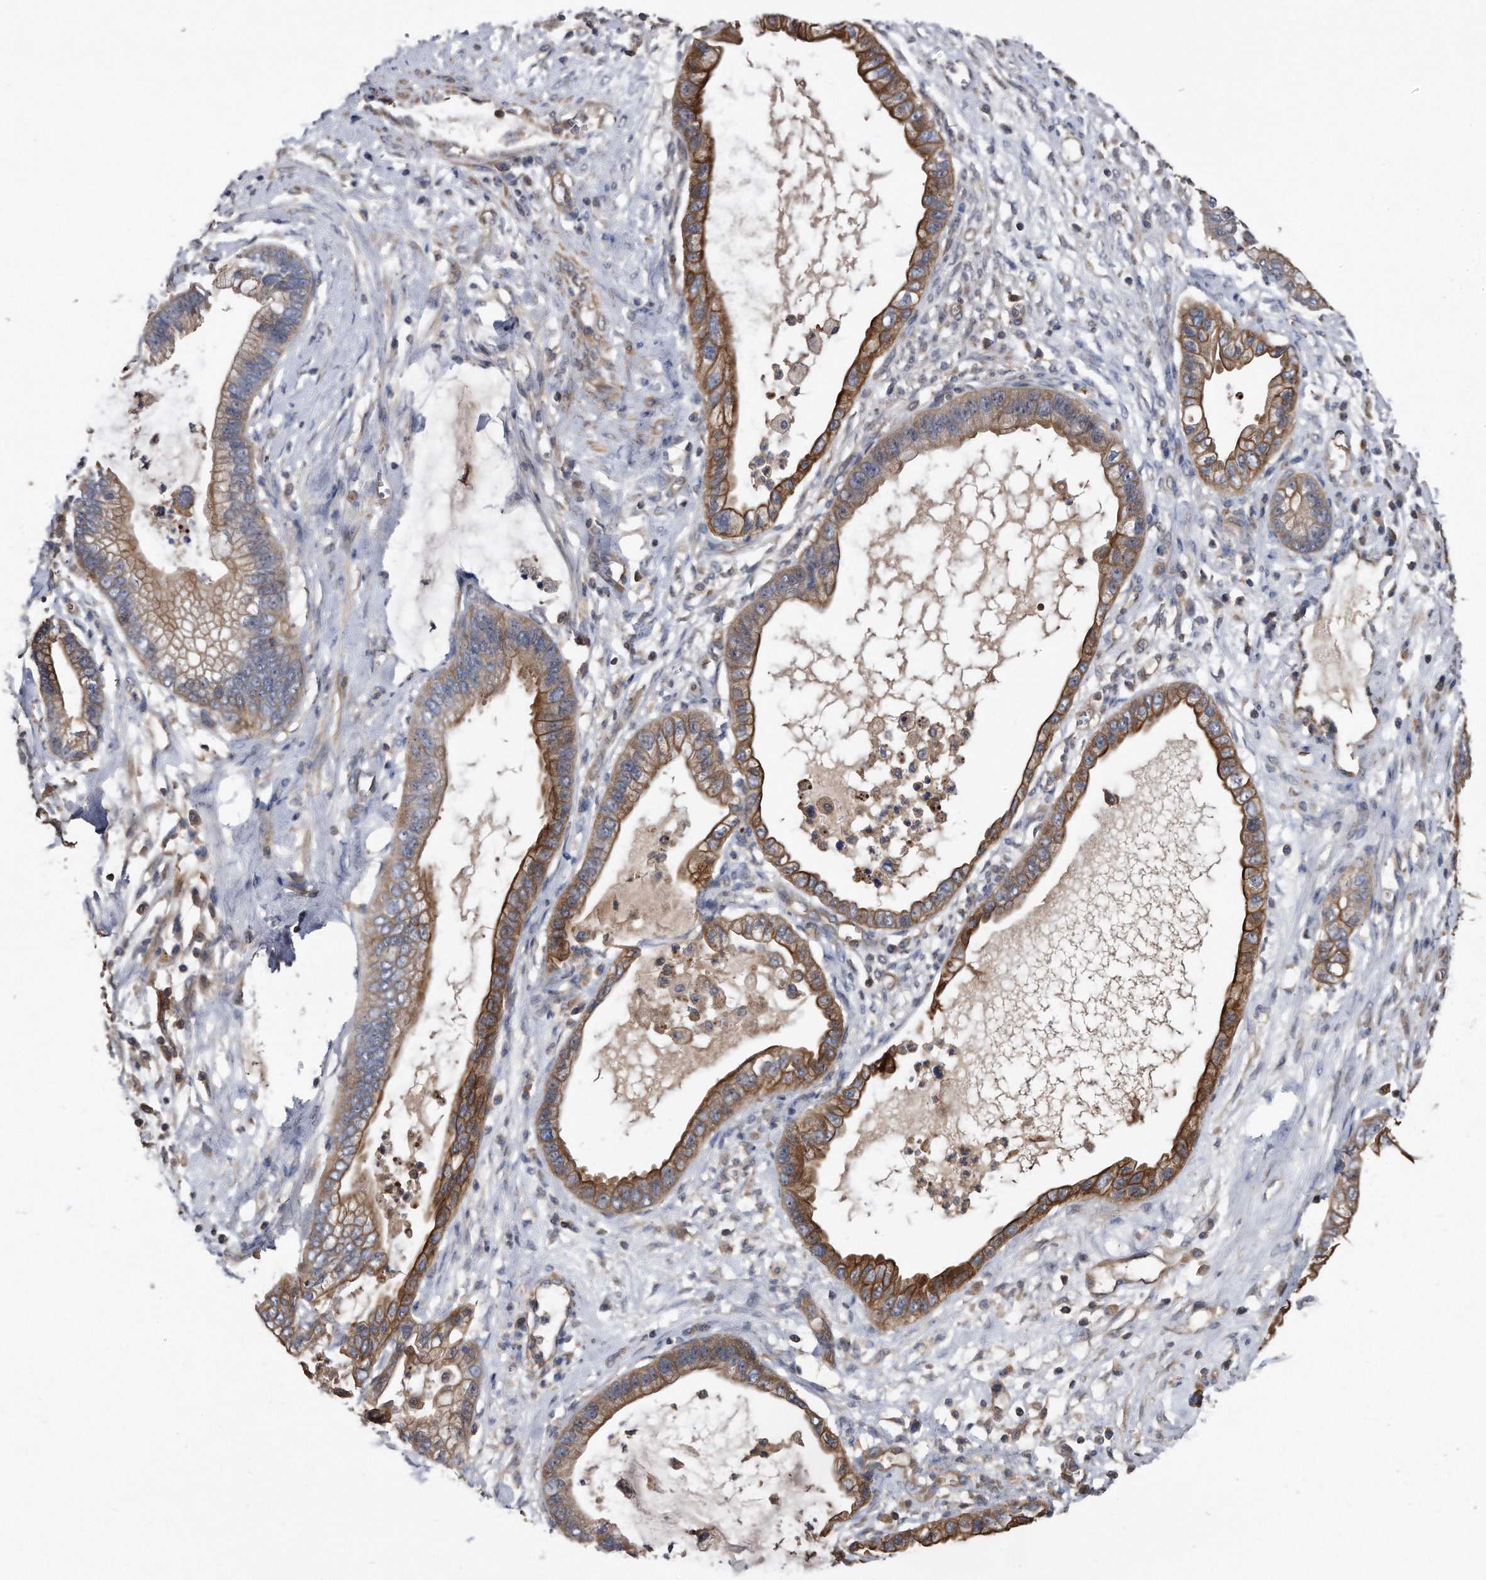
{"staining": {"intensity": "moderate", "quantity": "25%-75%", "location": "cytoplasmic/membranous"}, "tissue": "cervical cancer", "cell_type": "Tumor cells", "image_type": "cancer", "snomed": [{"axis": "morphology", "description": "Adenocarcinoma, NOS"}, {"axis": "topography", "description": "Cervix"}], "caption": "Protein expression analysis of human cervical adenocarcinoma reveals moderate cytoplasmic/membranous staining in about 25%-75% of tumor cells.", "gene": "KCND3", "patient": {"sex": "female", "age": 44}}